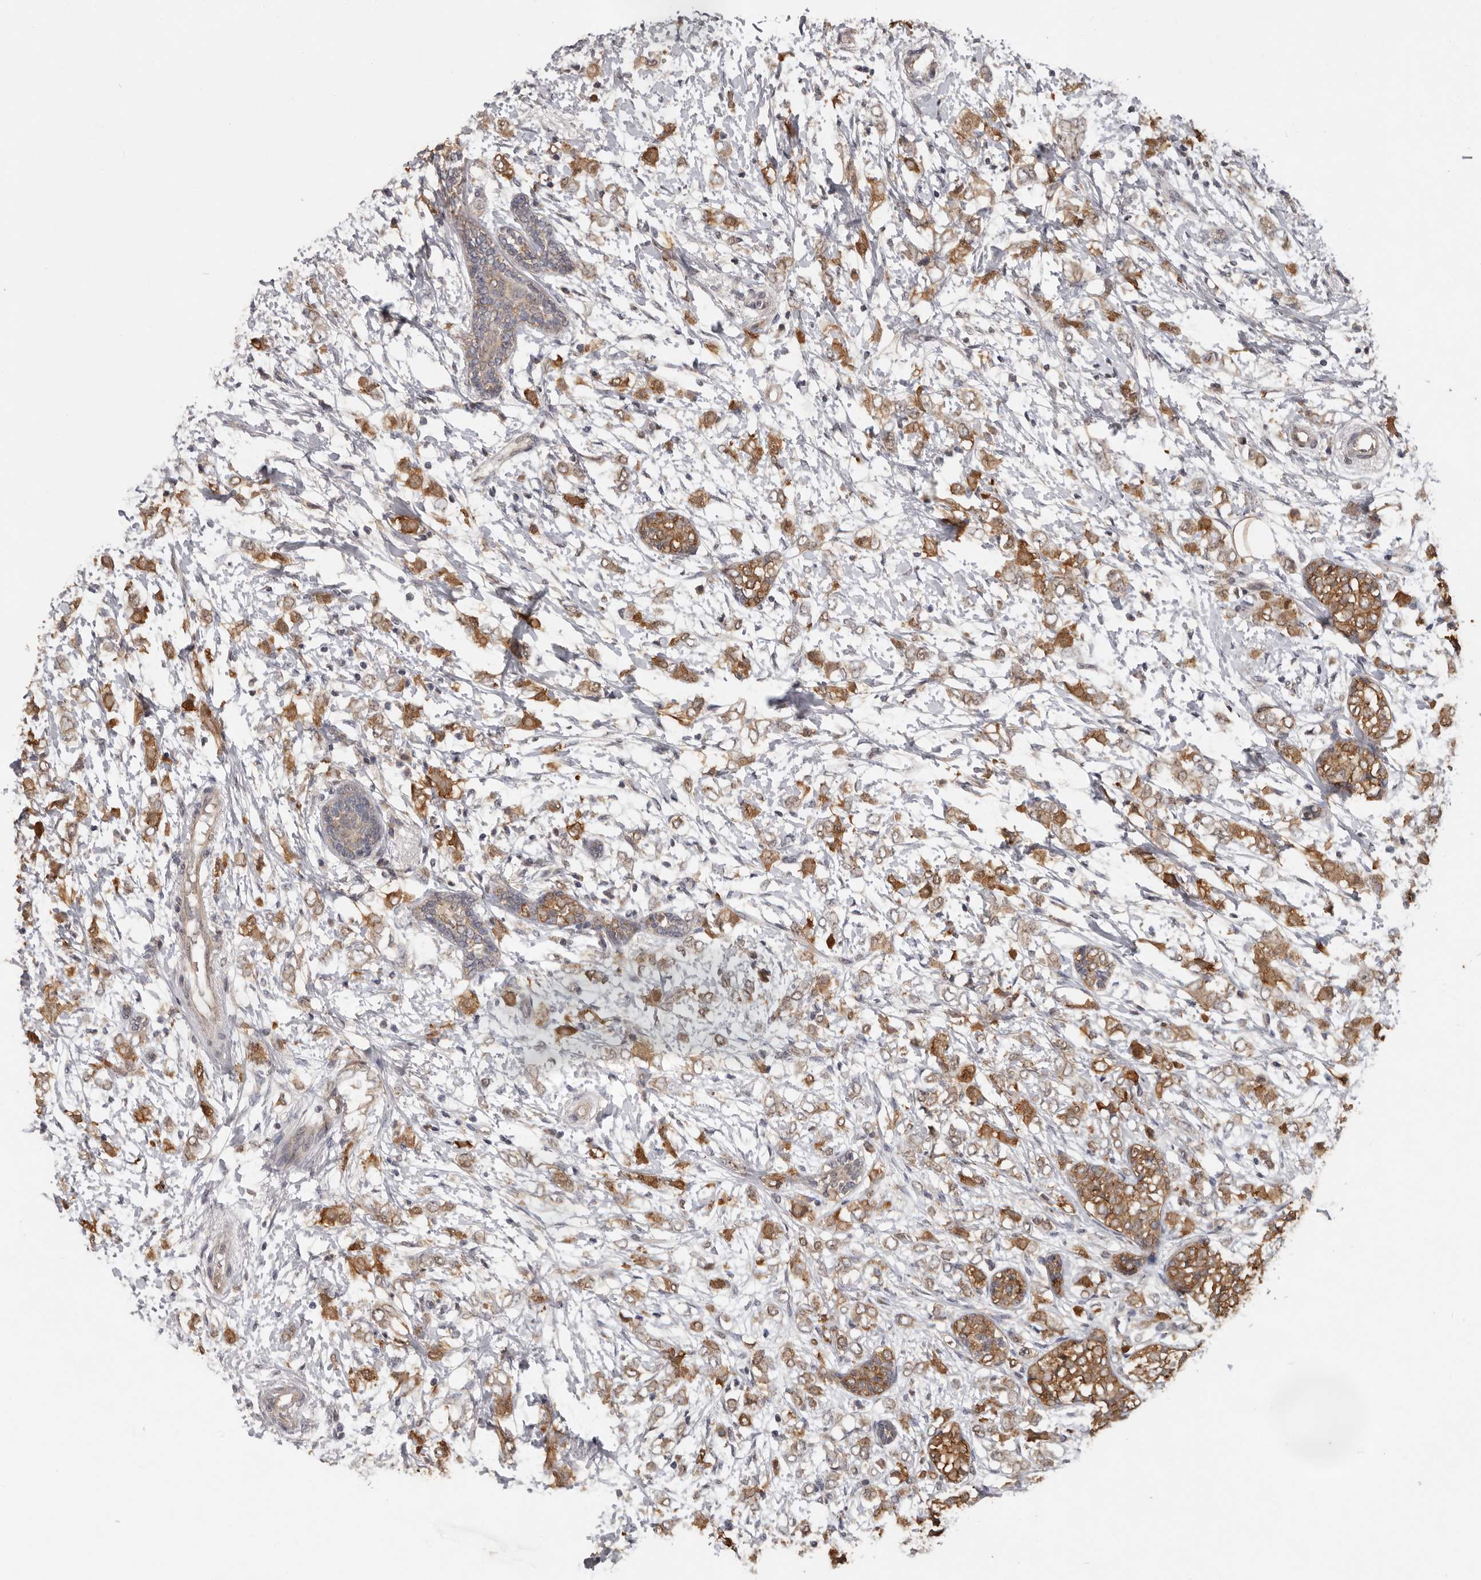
{"staining": {"intensity": "moderate", "quantity": ">75%", "location": "cytoplasmic/membranous"}, "tissue": "breast cancer", "cell_type": "Tumor cells", "image_type": "cancer", "snomed": [{"axis": "morphology", "description": "Normal tissue, NOS"}, {"axis": "morphology", "description": "Lobular carcinoma"}, {"axis": "topography", "description": "Breast"}], "caption": "High-magnification brightfield microscopy of breast lobular carcinoma stained with DAB (3,3'-diaminobenzidine) (brown) and counterstained with hematoxylin (blue). tumor cells exhibit moderate cytoplasmic/membranous positivity is appreciated in approximately>75% of cells.", "gene": "MTF1", "patient": {"sex": "female", "age": 47}}